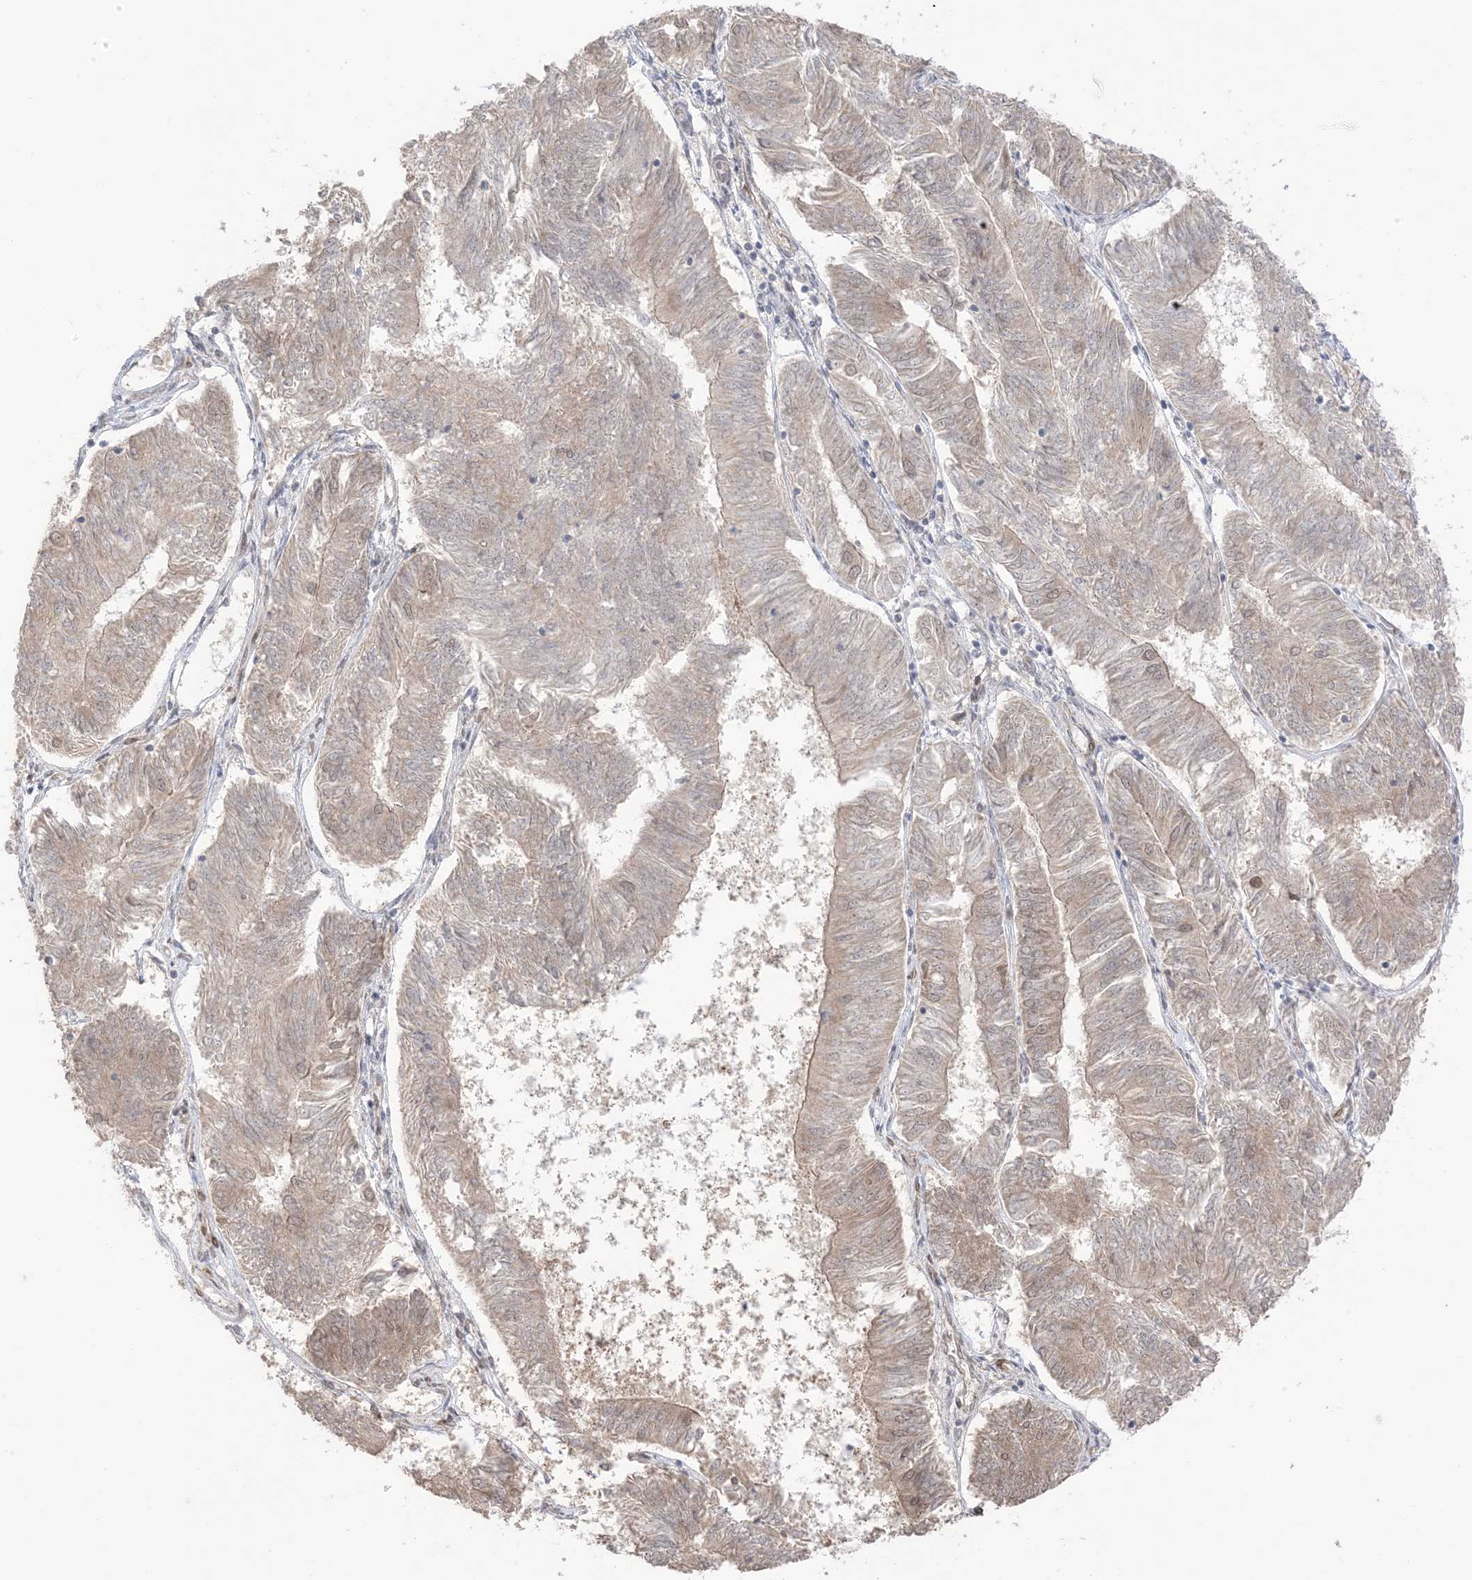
{"staining": {"intensity": "weak", "quantity": ">75%", "location": "cytoplasmic/membranous,nuclear"}, "tissue": "endometrial cancer", "cell_type": "Tumor cells", "image_type": "cancer", "snomed": [{"axis": "morphology", "description": "Adenocarcinoma, NOS"}, {"axis": "topography", "description": "Endometrium"}], "caption": "Weak cytoplasmic/membranous and nuclear protein expression is identified in approximately >75% of tumor cells in endometrial adenocarcinoma. (DAB (3,3'-diaminobenzidine) IHC with brightfield microscopy, high magnification).", "gene": "UBE2E2", "patient": {"sex": "female", "age": 58}}